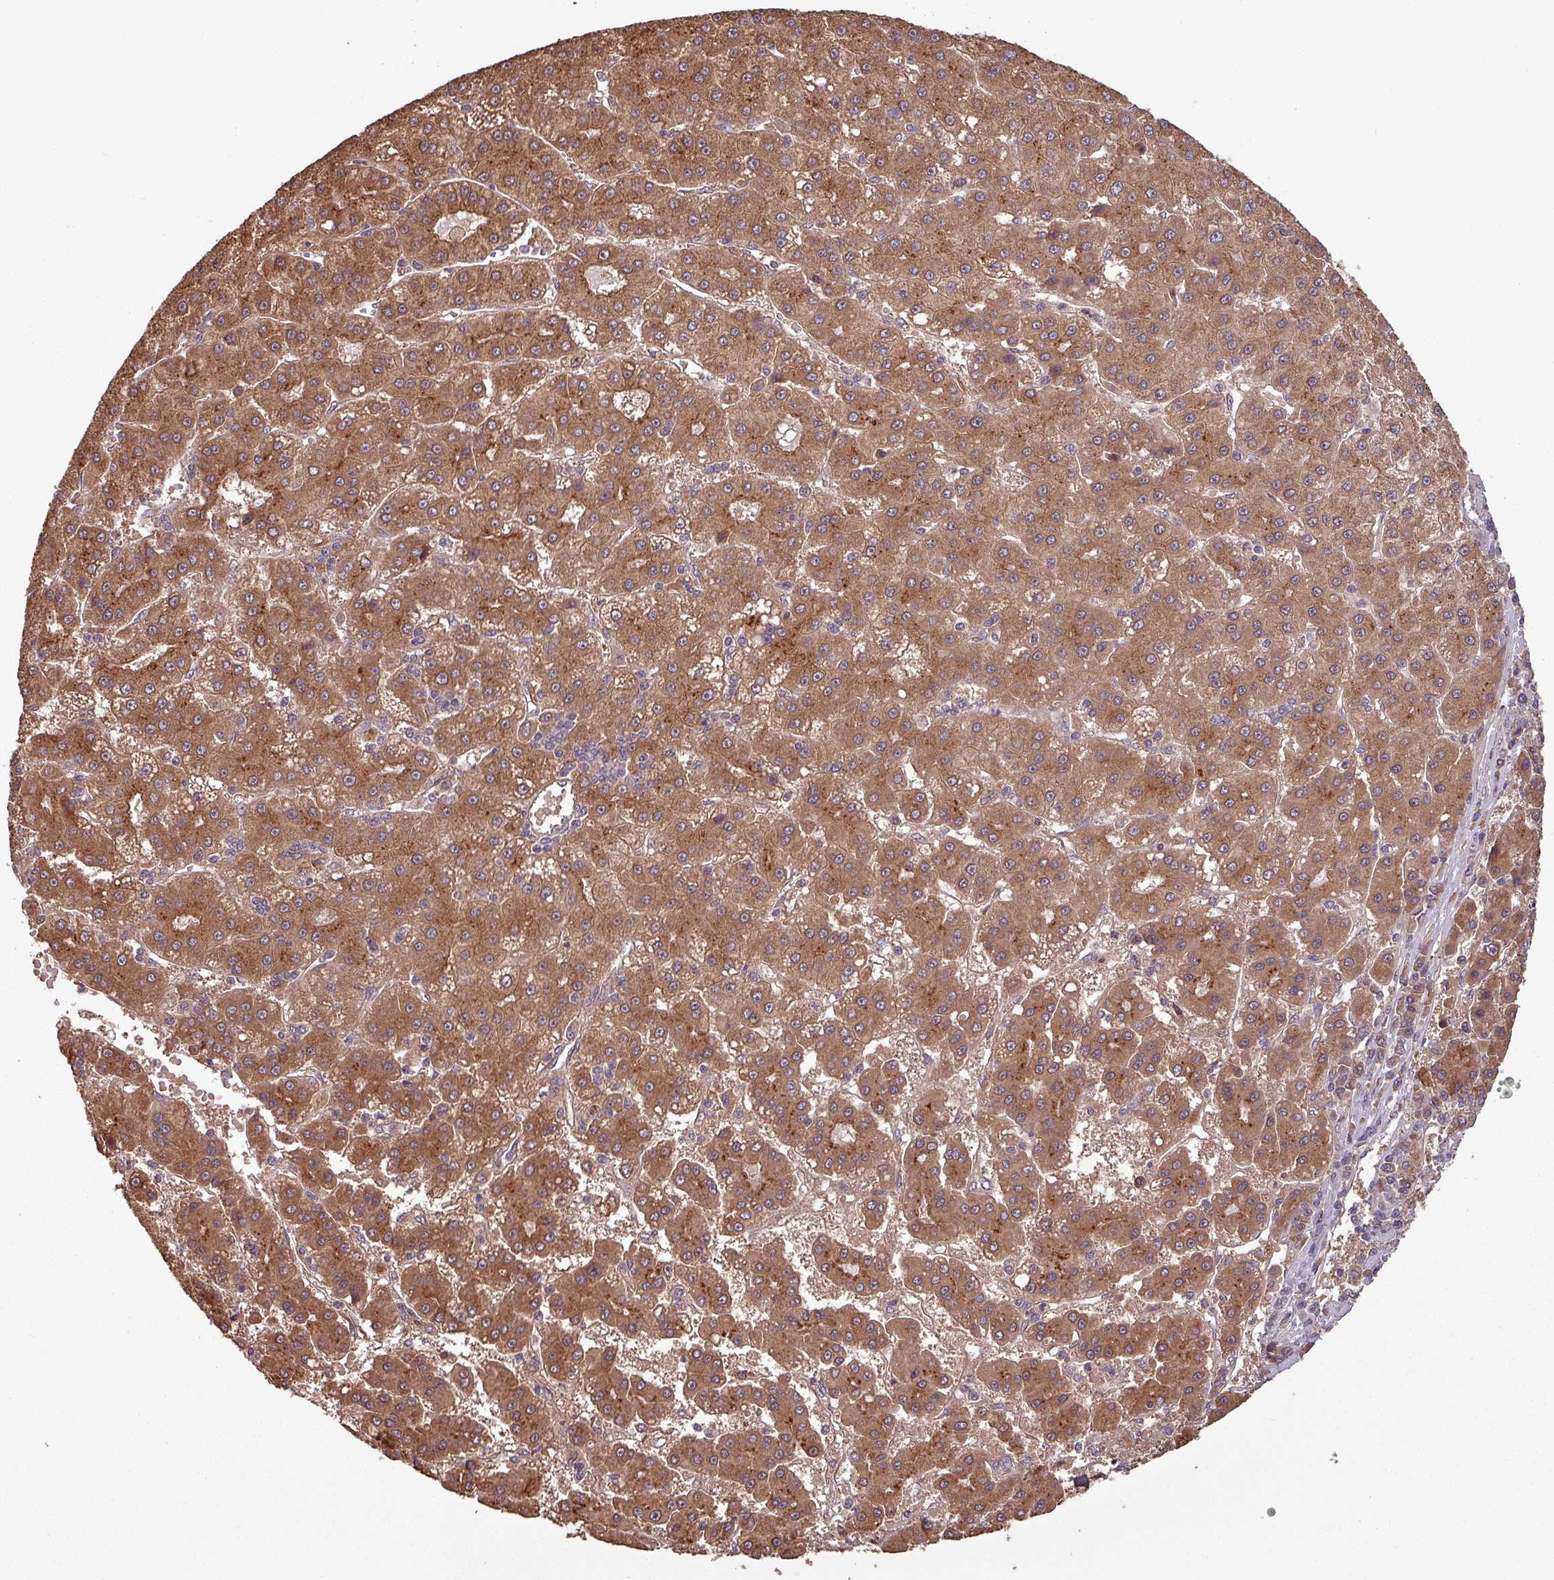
{"staining": {"intensity": "moderate", "quantity": ">75%", "location": "cytoplasmic/membranous"}, "tissue": "liver cancer", "cell_type": "Tumor cells", "image_type": "cancer", "snomed": [{"axis": "morphology", "description": "Carcinoma, Hepatocellular, NOS"}, {"axis": "topography", "description": "Liver"}], "caption": "Immunohistochemical staining of human hepatocellular carcinoma (liver) exhibits medium levels of moderate cytoplasmic/membranous protein staining in about >75% of tumor cells.", "gene": "NT5C3A", "patient": {"sex": "male", "age": 76}}